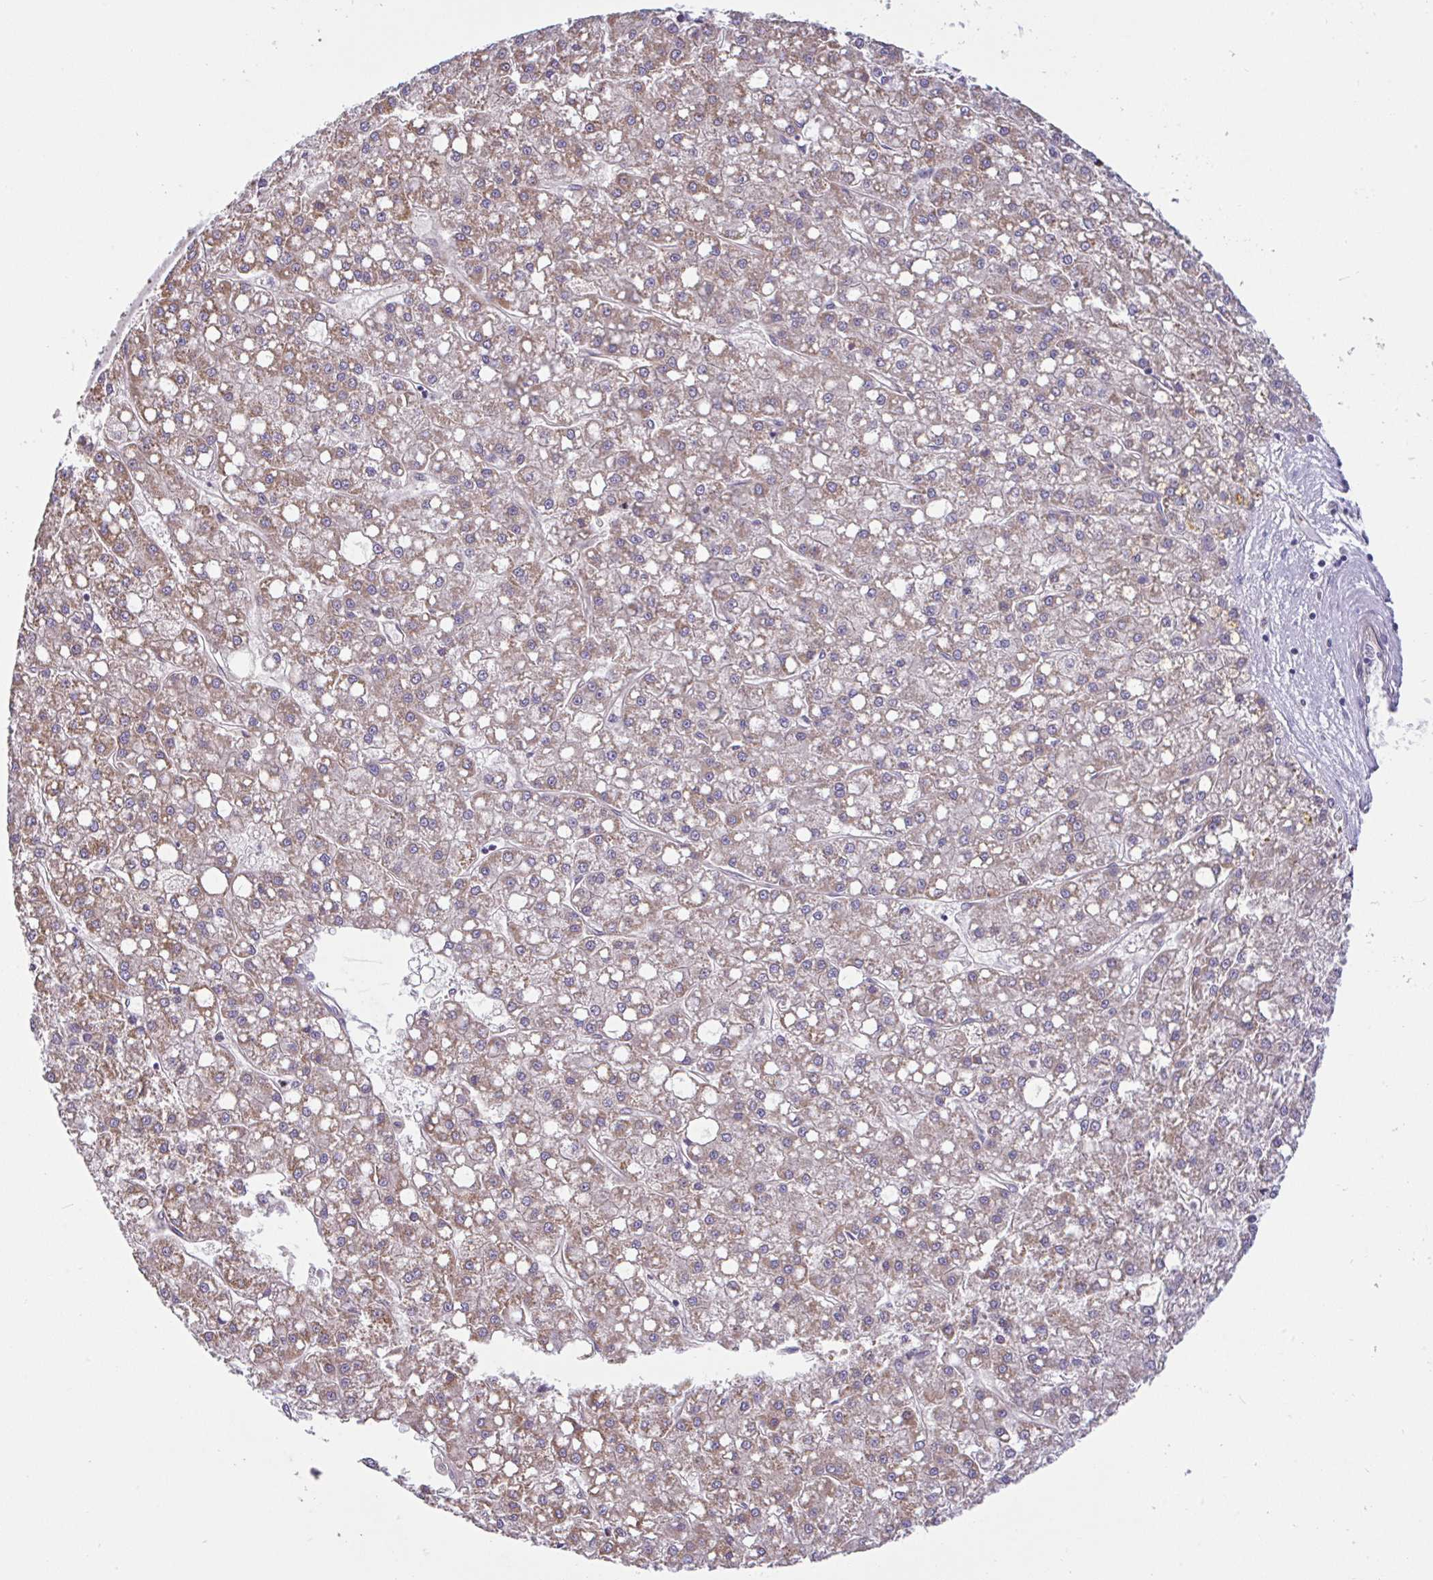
{"staining": {"intensity": "weak", "quantity": "25%-75%", "location": "cytoplasmic/membranous"}, "tissue": "liver cancer", "cell_type": "Tumor cells", "image_type": "cancer", "snomed": [{"axis": "morphology", "description": "Carcinoma, Hepatocellular, NOS"}, {"axis": "topography", "description": "Liver"}], "caption": "This micrograph reveals IHC staining of human liver hepatocellular carcinoma, with low weak cytoplasmic/membranous positivity in about 25%-75% of tumor cells.", "gene": "DLEU7", "patient": {"sex": "male", "age": 67}}